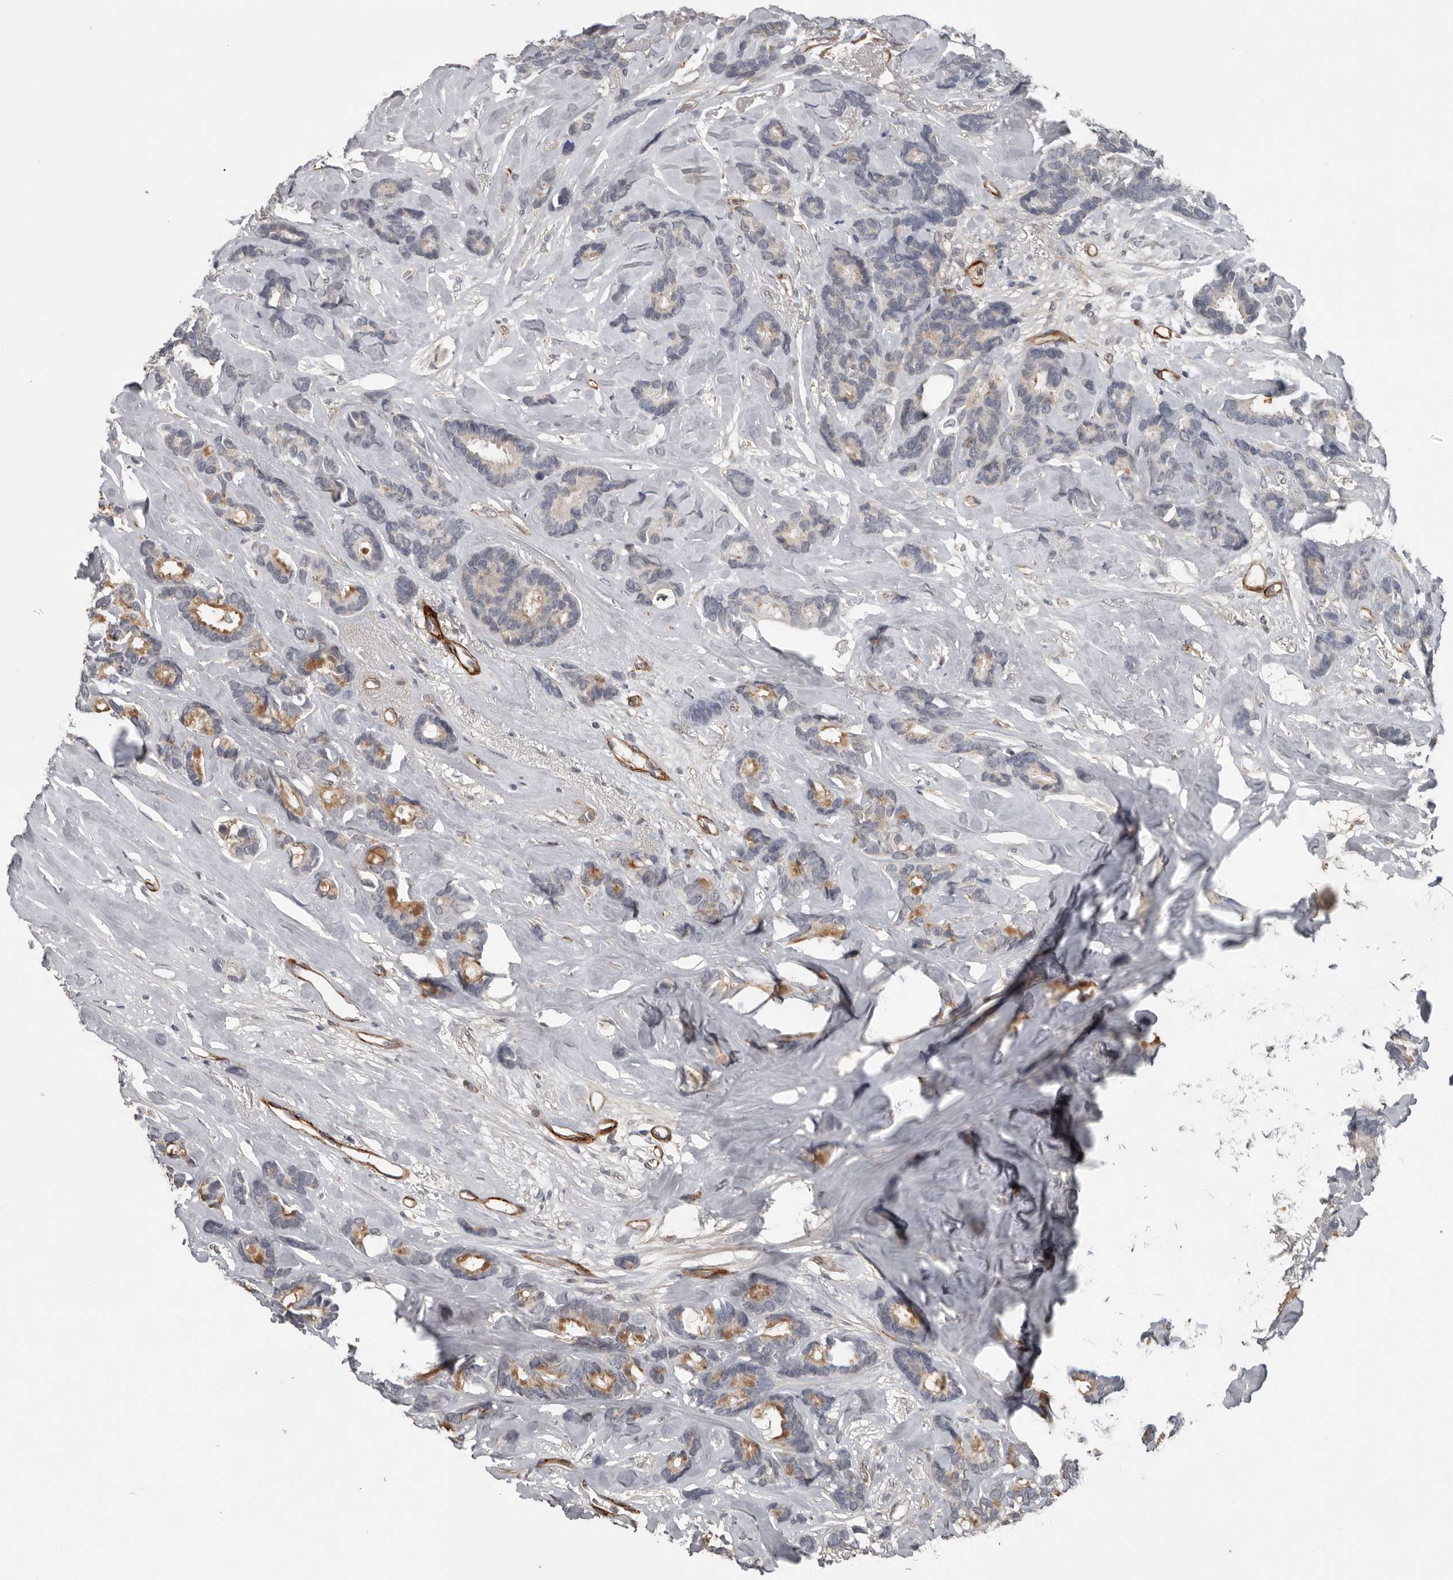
{"staining": {"intensity": "moderate", "quantity": "25%-75%", "location": "cytoplasmic/membranous"}, "tissue": "breast cancer", "cell_type": "Tumor cells", "image_type": "cancer", "snomed": [{"axis": "morphology", "description": "Duct carcinoma"}, {"axis": "topography", "description": "Breast"}], "caption": "Immunohistochemical staining of human breast intraductal carcinoma reveals medium levels of moderate cytoplasmic/membranous protein expression in approximately 25%-75% of tumor cells.", "gene": "C1orf216", "patient": {"sex": "female", "age": 87}}